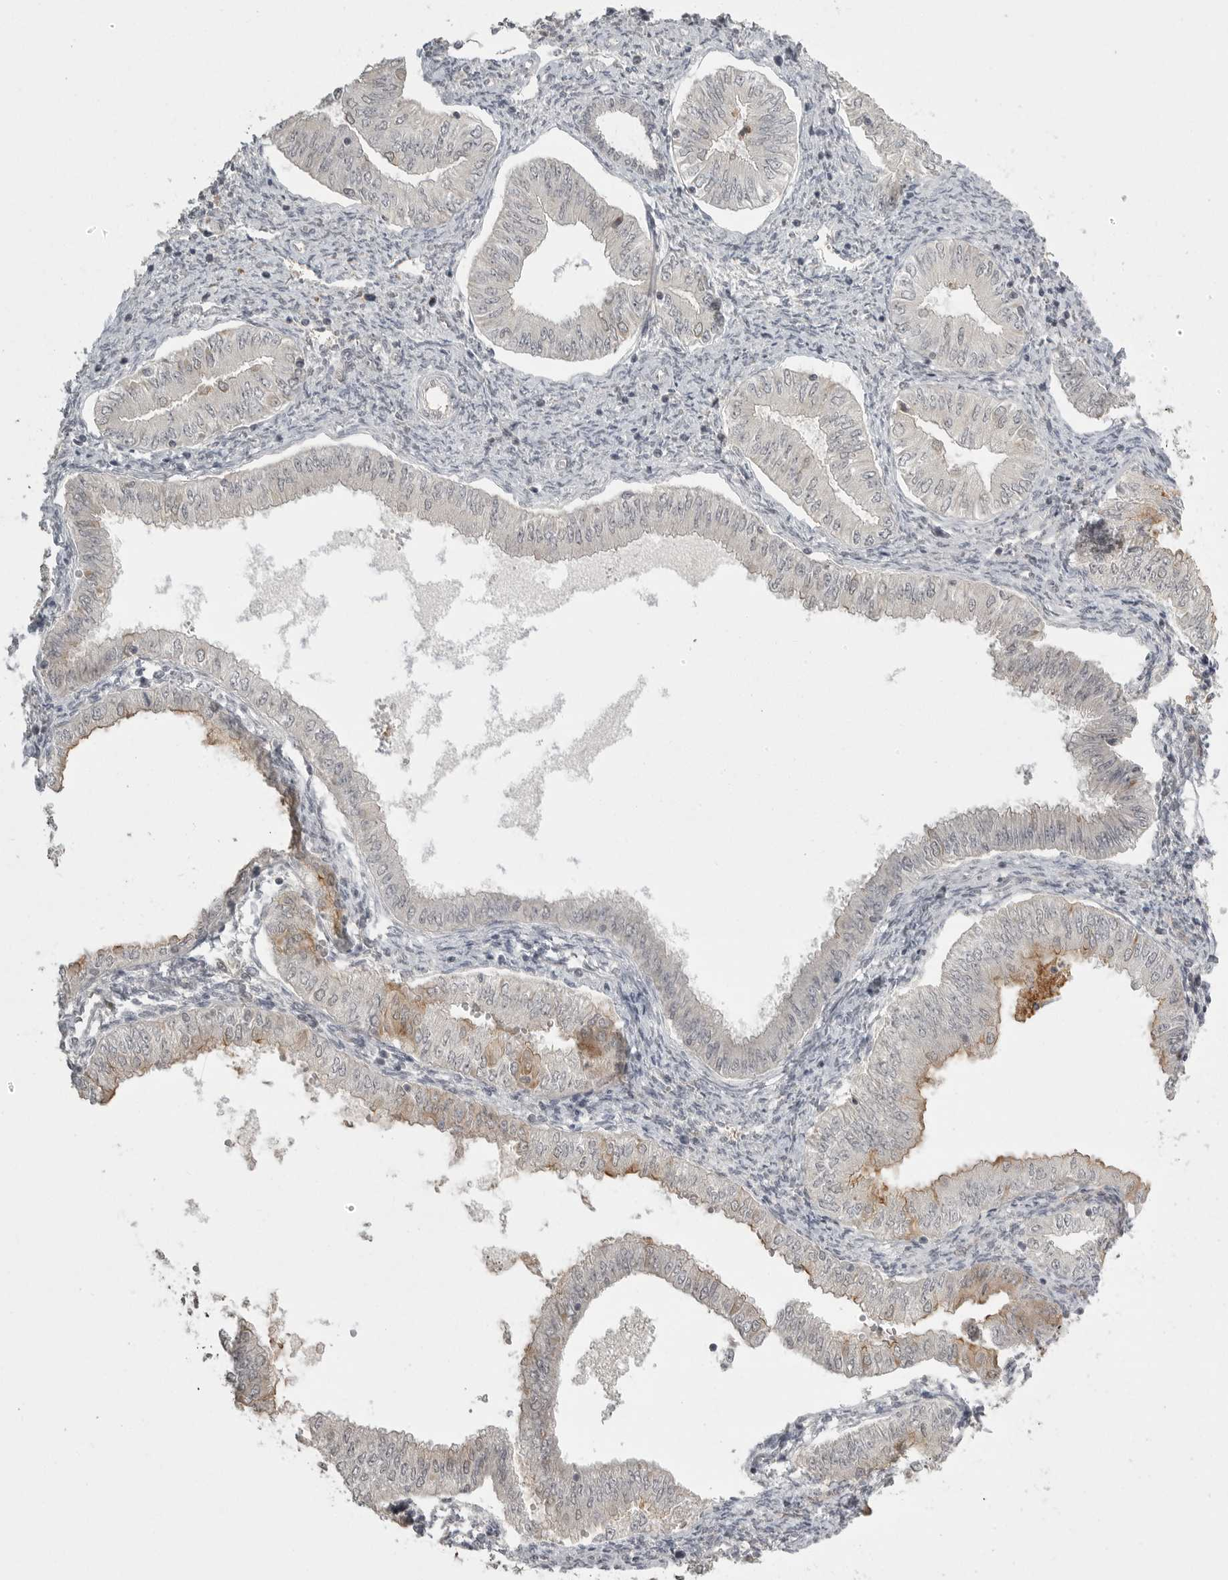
{"staining": {"intensity": "moderate", "quantity": "<25%", "location": "cytoplasmic/membranous"}, "tissue": "endometrial cancer", "cell_type": "Tumor cells", "image_type": "cancer", "snomed": [{"axis": "morphology", "description": "Normal tissue, NOS"}, {"axis": "morphology", "description": "Adenocarcinoma, NOS"}, {"axis": "topography", "description": "Endometrium"}], "caption": "The histopathology image shows staining of endometrial adenocarcinoma, revealing moderate cytoplasmic/membranous protein staining (brown color) within tumor cells.", "gene": "SMG8", "patient": {"sex": "female", "age": 53}}